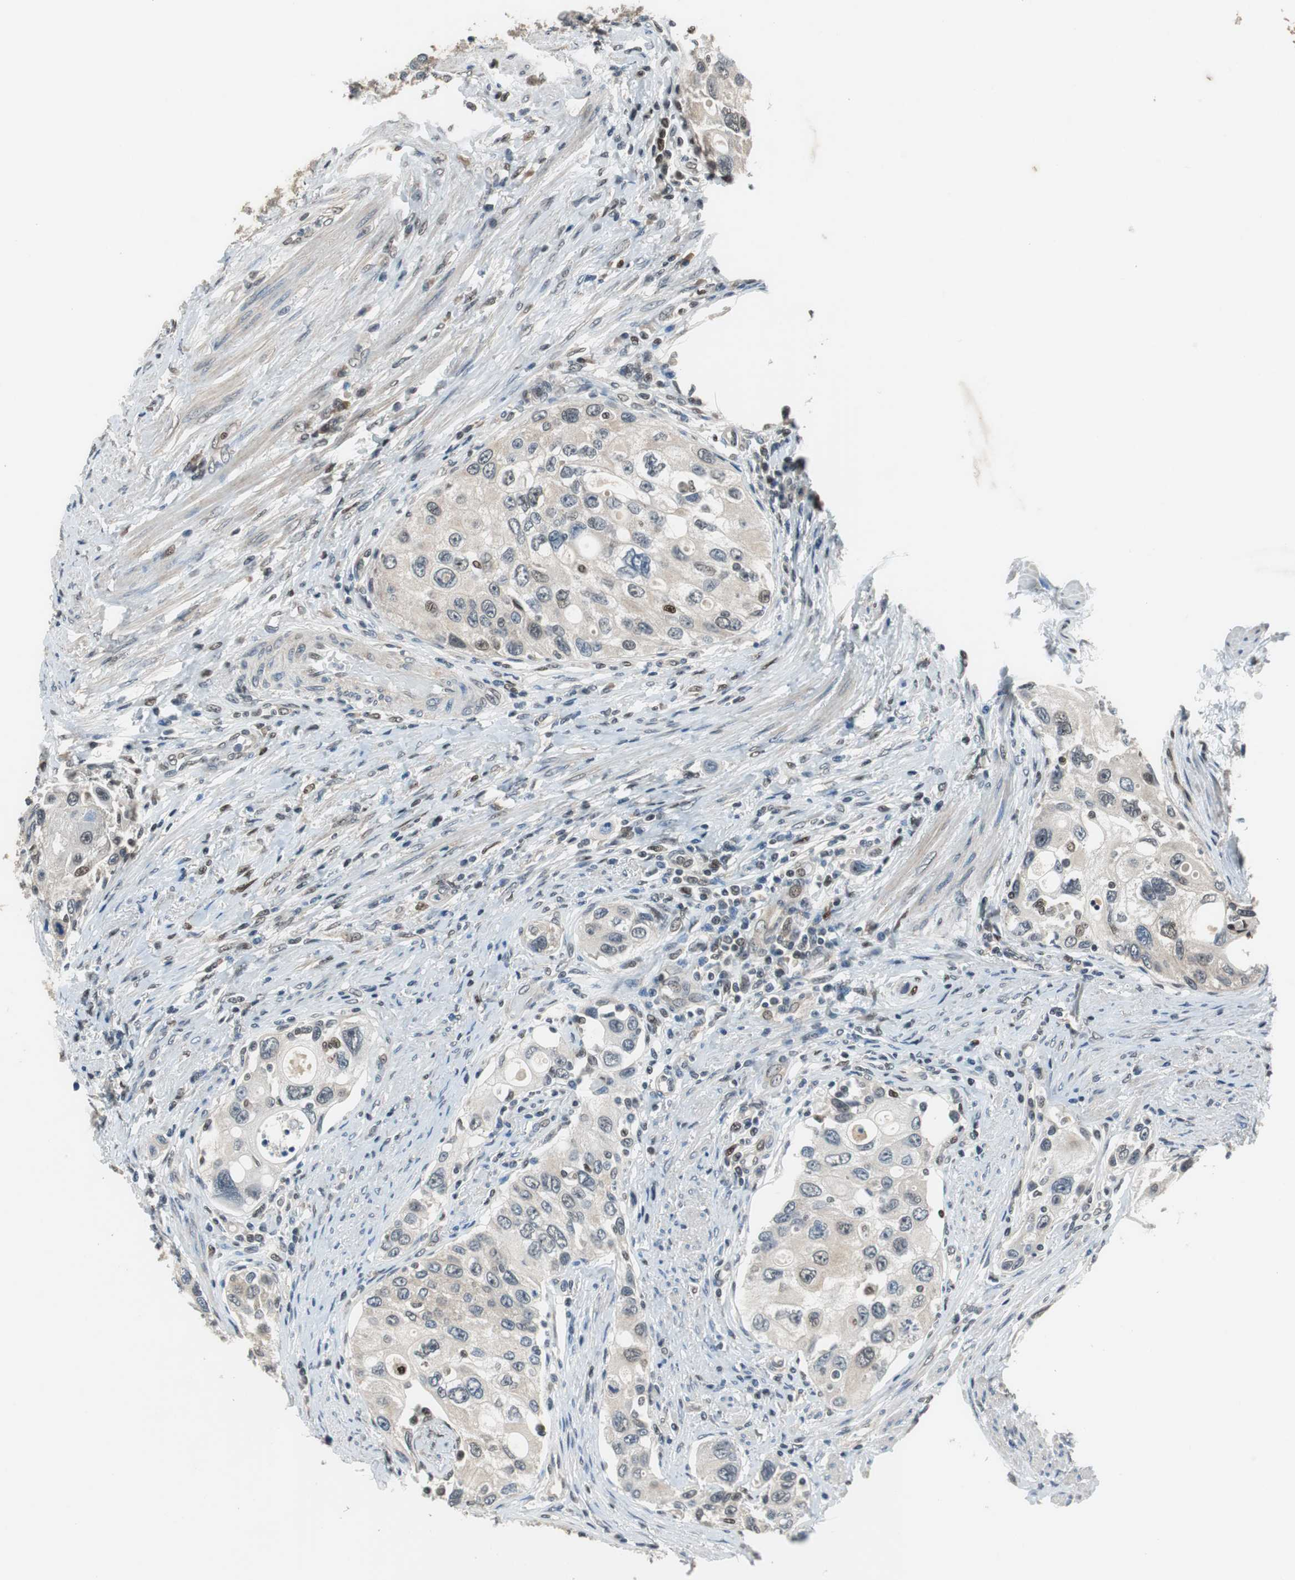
{"staining": {"intensity": "negative", "quantity": "none", "location": "none"}, "tissue": "urothelial cancer", "cell_type": "Tumor cells", "image_type": "cancer", "snomed": [{"axis": "morphology", "description": "Urothelial carcinoma, High grade"}, {"axis": "topography", "description": "Urinary bladder"}], "caption": "High magnification brightfield microscopy of urothelial carcinoma (high-grade) stained with DAB (3,3'-diaminobenzidine) (brown) and counterstained with hematoxylin (blue): tumor cells show no significant positivity. (DAB (3,3'-diaminobenzidine) immunohistochemistry with hematoxylin counter stain).", "gene": "MAFB", "patient": {"sex": "female", "age": 56}}